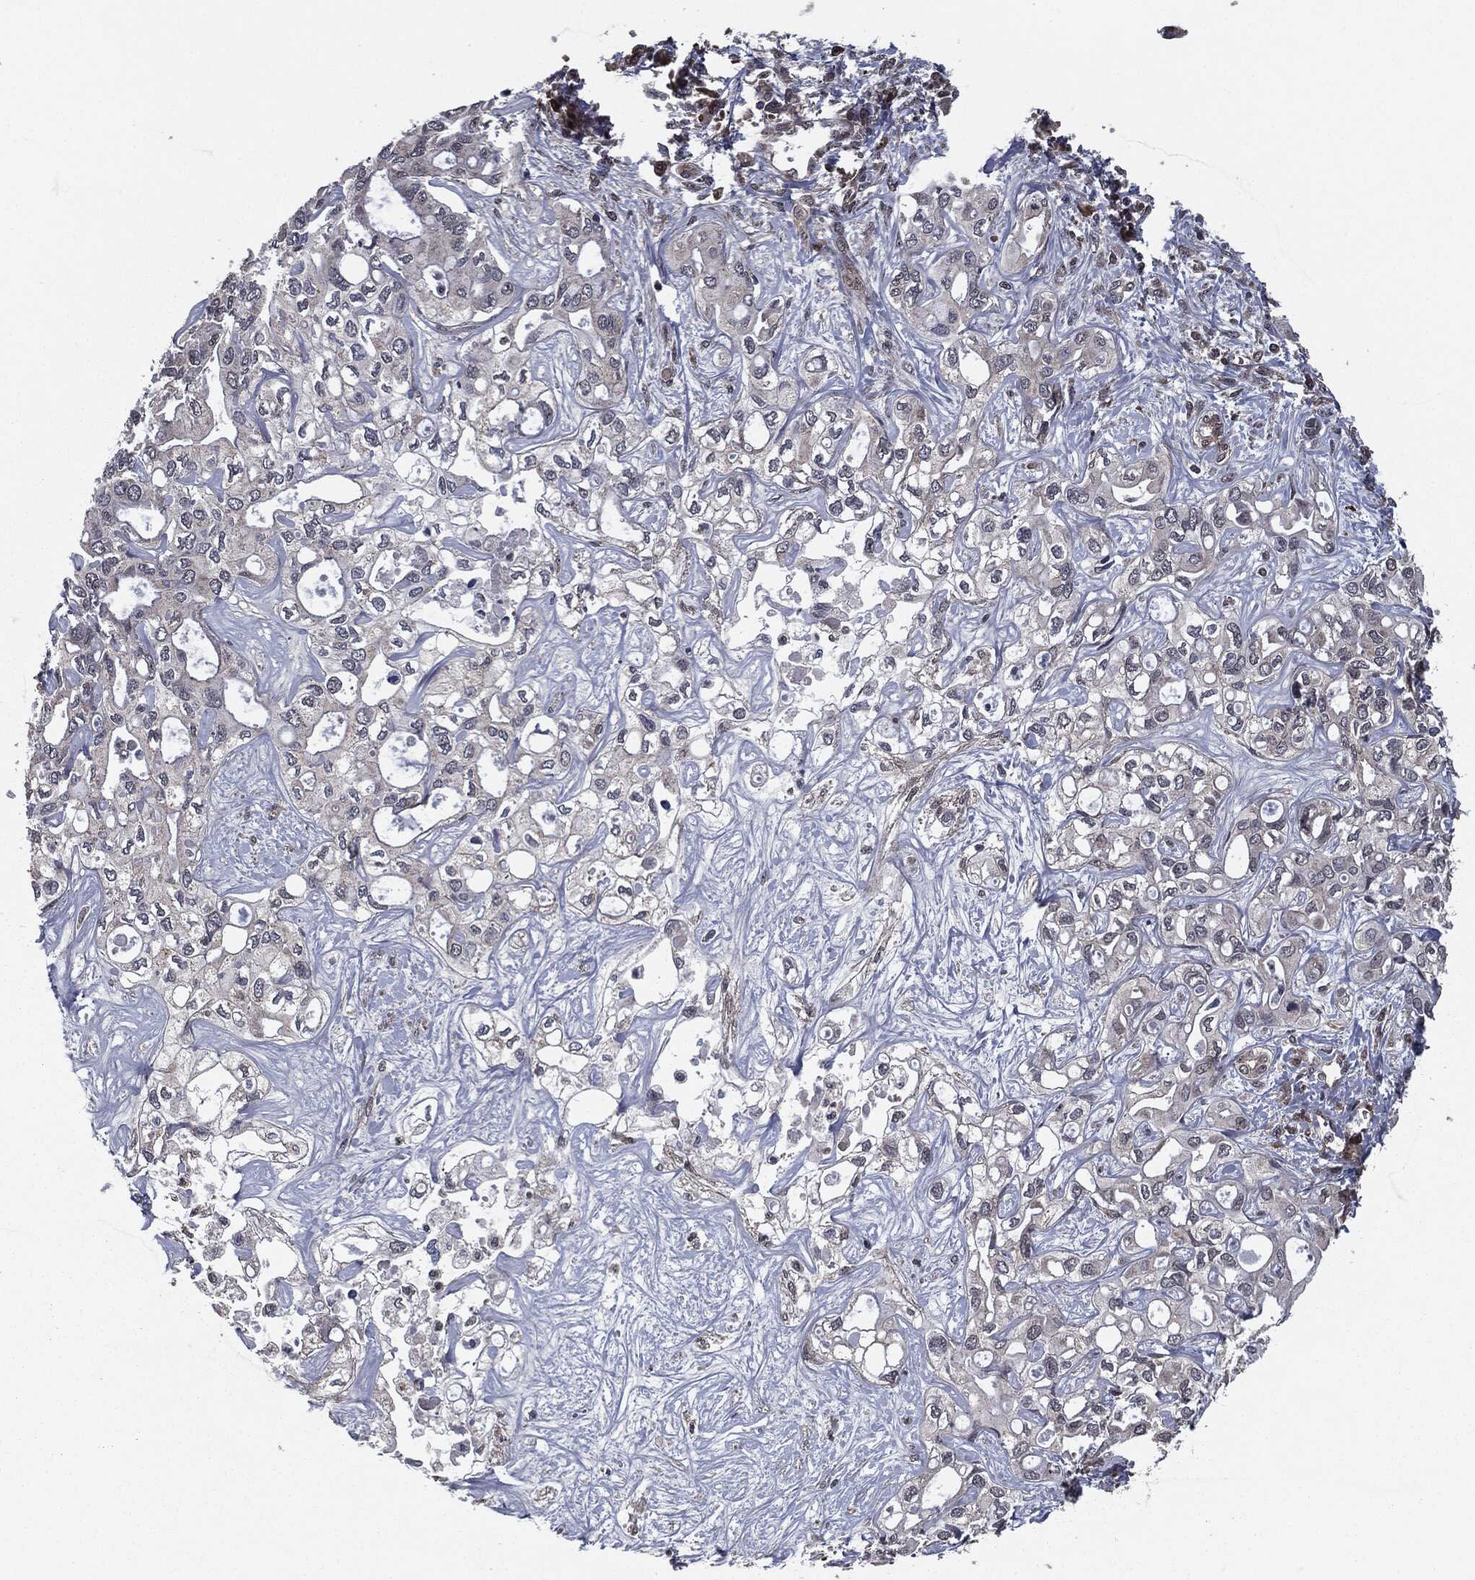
{"staining": {"intensity": "negative", "quantity": "none", "location": "none"}, "tissue": "liver cancer", "cell_type": "Tumor cells", "image_type": "cancer", "snomed": [{"axis": "morphology", "description": "Cholangiocarcinoma"}, {"axis": "topography", "description": "Liver"}], "caption": "This image is of liver cholangiocarcinoma stained with IHC to label a protein in brown with the nuclei are counter-stained blue. There is no expression in tumor cells. (DAB IHC, high magnification).", "gene": "PTPA", "patient": {"sex": "female", "age": 64}}